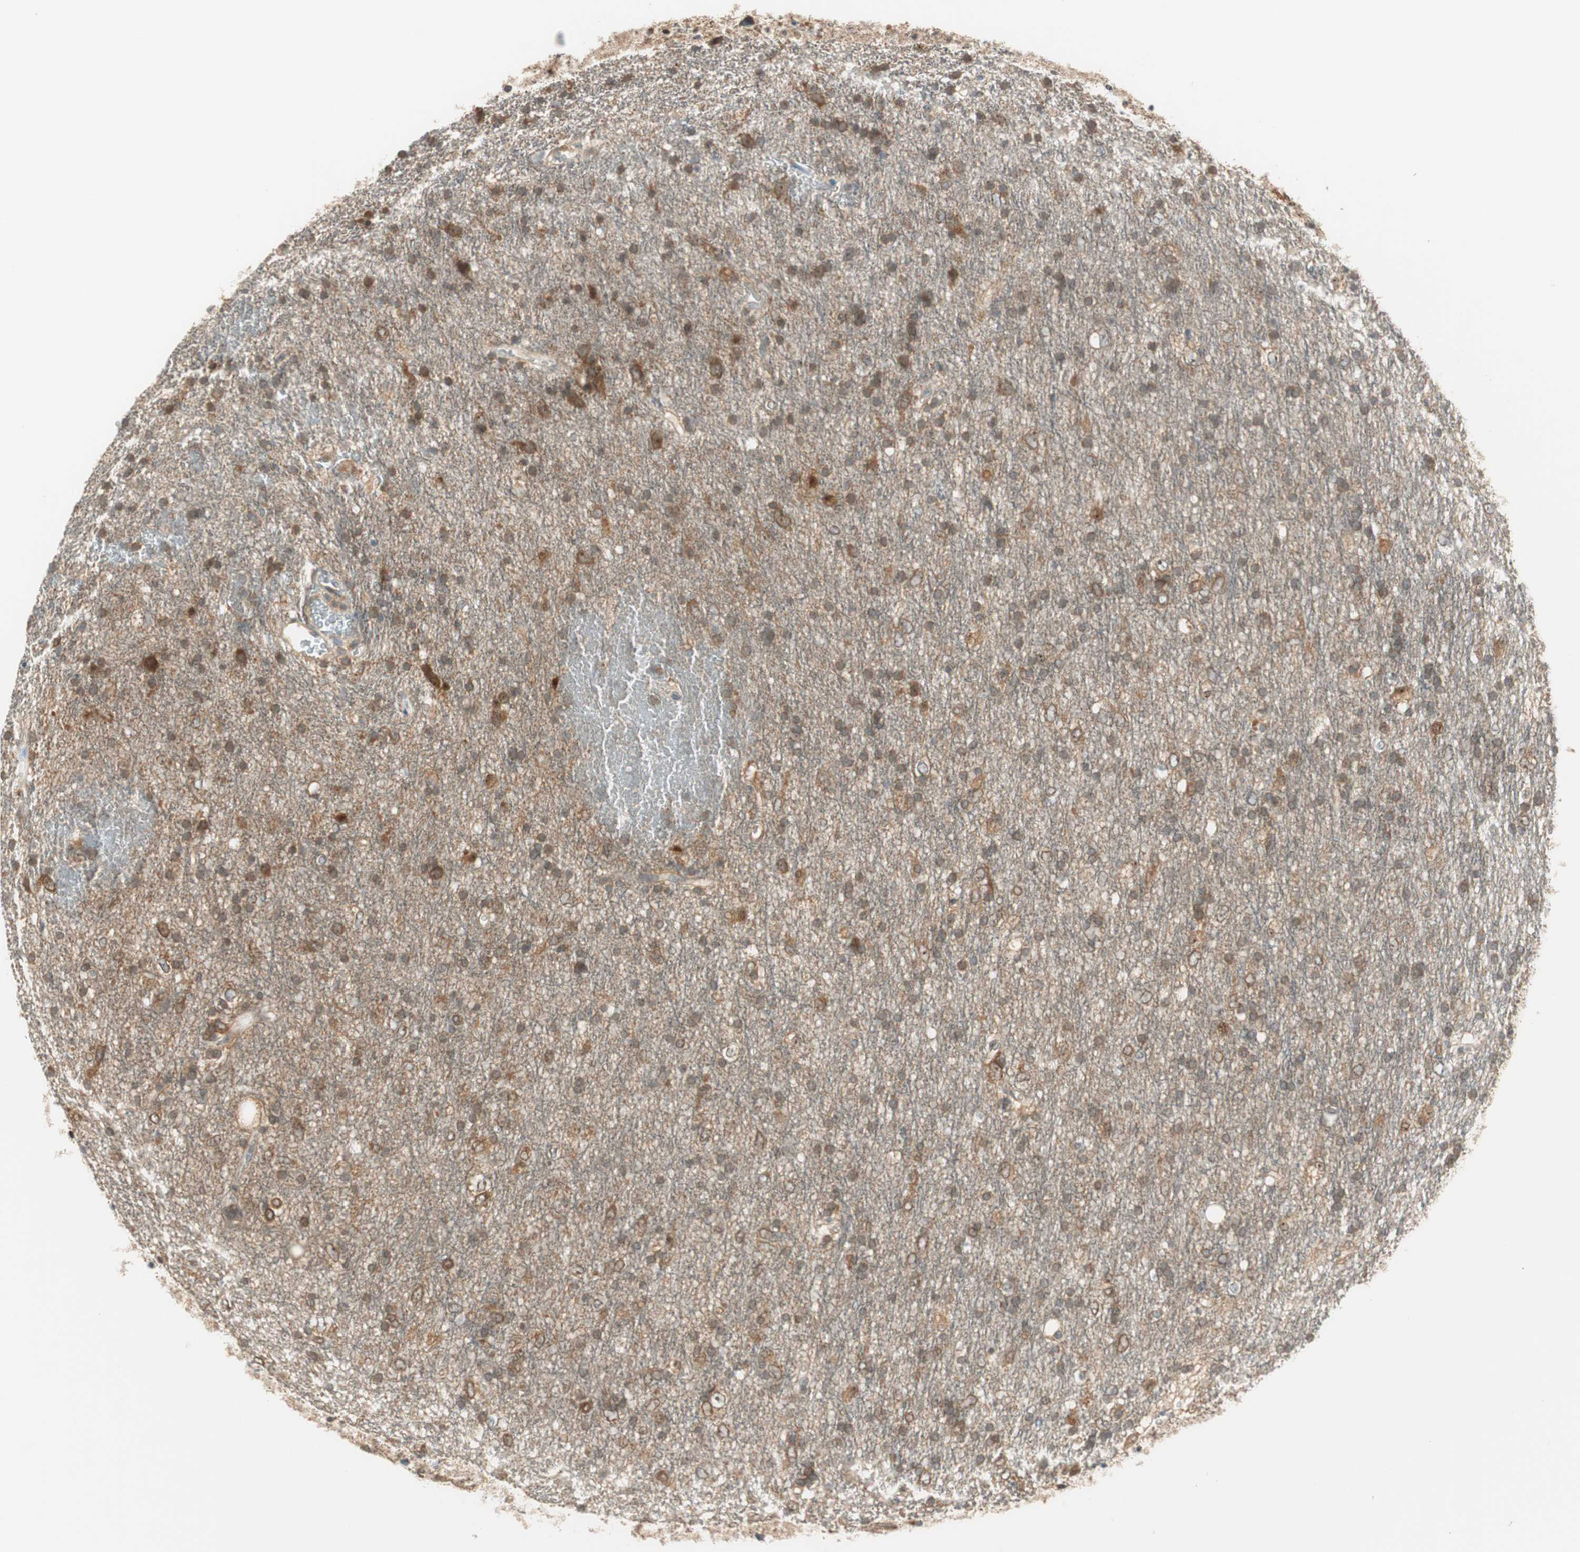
{"staining": {"intensity": "weak", "quantity": "<25%", "location": "cytoplasmic/membranous"}, "tissue": "glioma", "cell_type": "Tumor cells", "image_type": "cancer", "snomed": [{"axis": "morphology", "description": "Glioma, malignant, Low grade"}, {"axis": "topography", "description": "Brain"}], "caption": "Photomicrograph shows no significant protein staining in tumor cells of glioma. The staining is performed using DAB brown chromogen with nuclei counter-stained in using hematoxylin.", "gene": "IPO5", "patient": {"sex": "male", "age": 77}}